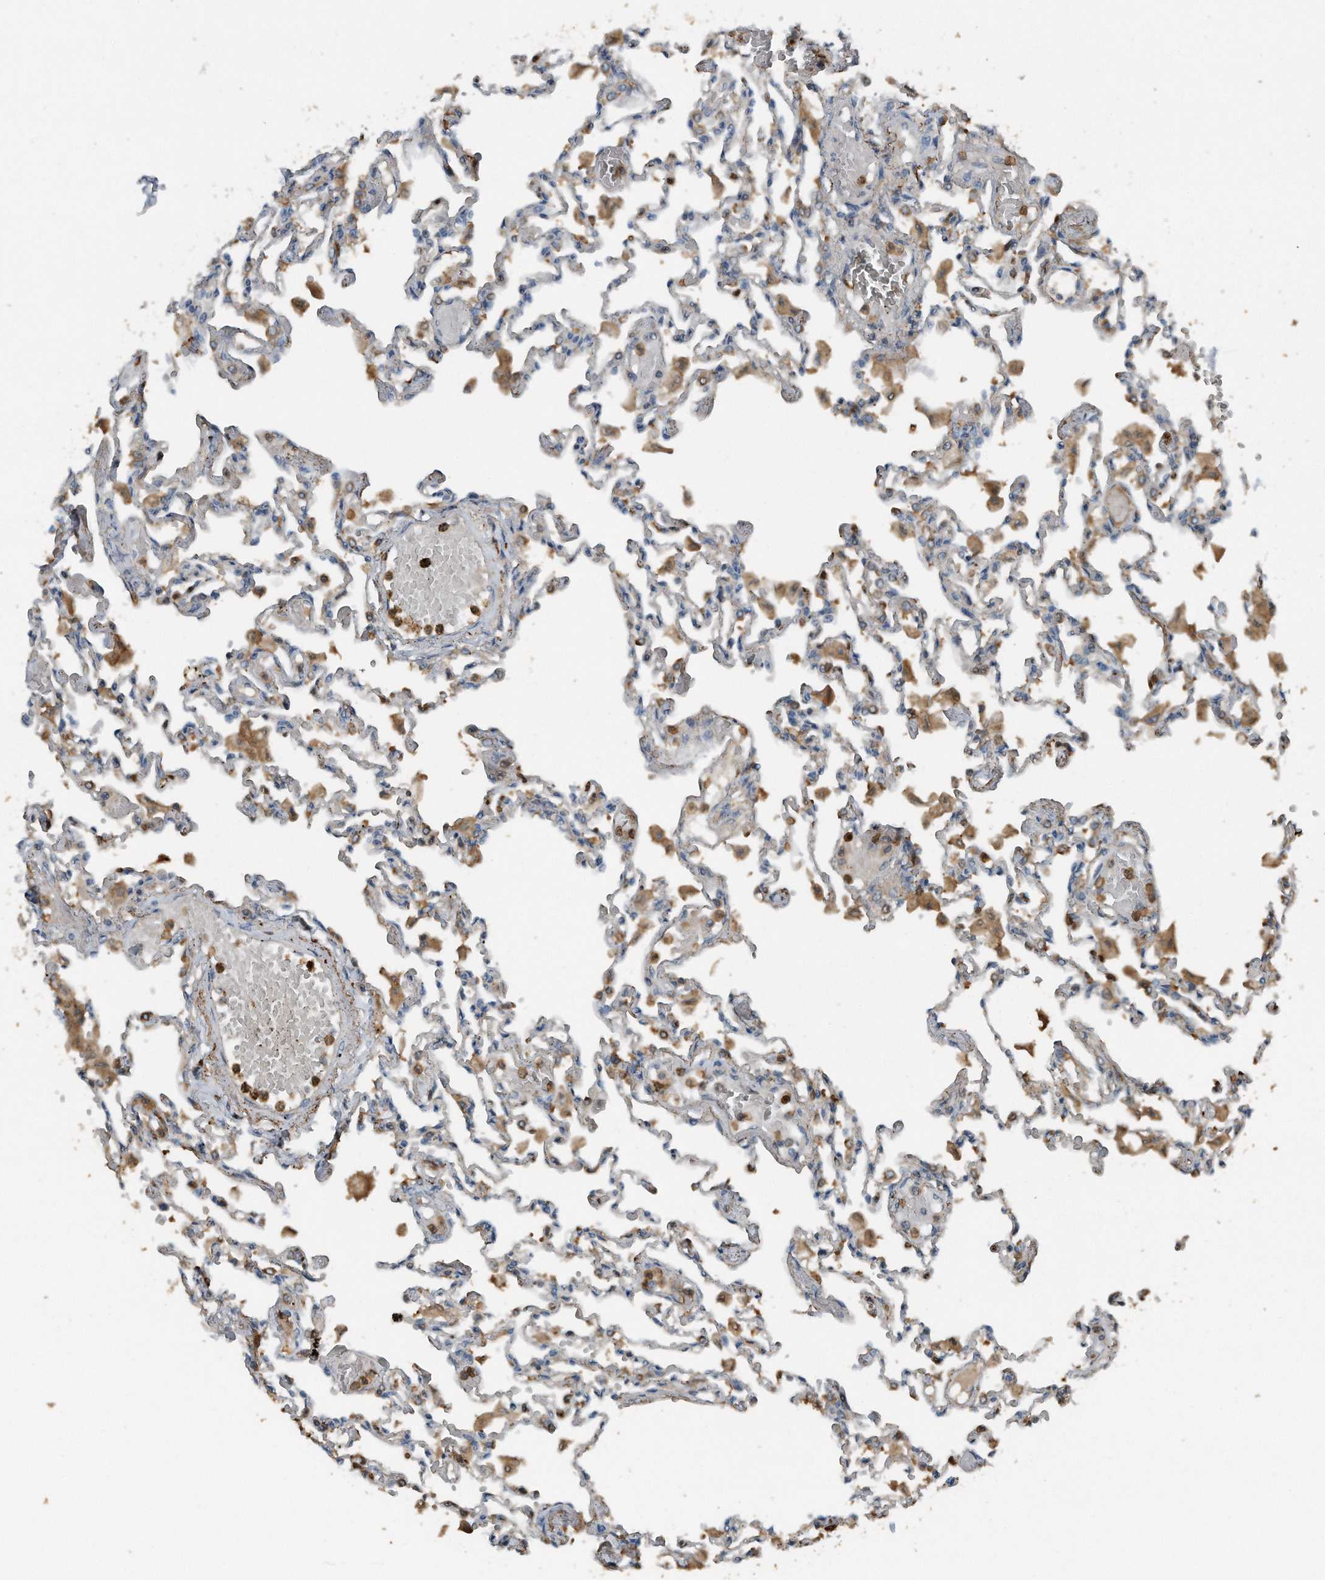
{"staining": {"intensity": "moderate", "quantity": "<25%", "location": "cytoplasmic/membranous"}, "tissue": "lung", "cell_type": "Alveolar cells", "image_type": "normal", "snomed": [{"axis": "morphology", "description": "Normal tissue, NOS"}, {"axis": "topography", "description": "Bronchus"}, {"axis": "topography", "description": "Lung"}], "caption": "DAB immunohistochemical staining of normal human lung displays moderate cytoplasmic/membranous protein expression in about <25% of alveolar cells.", "gene": "C9", "patient": {"sex": "female", "age": 49}}